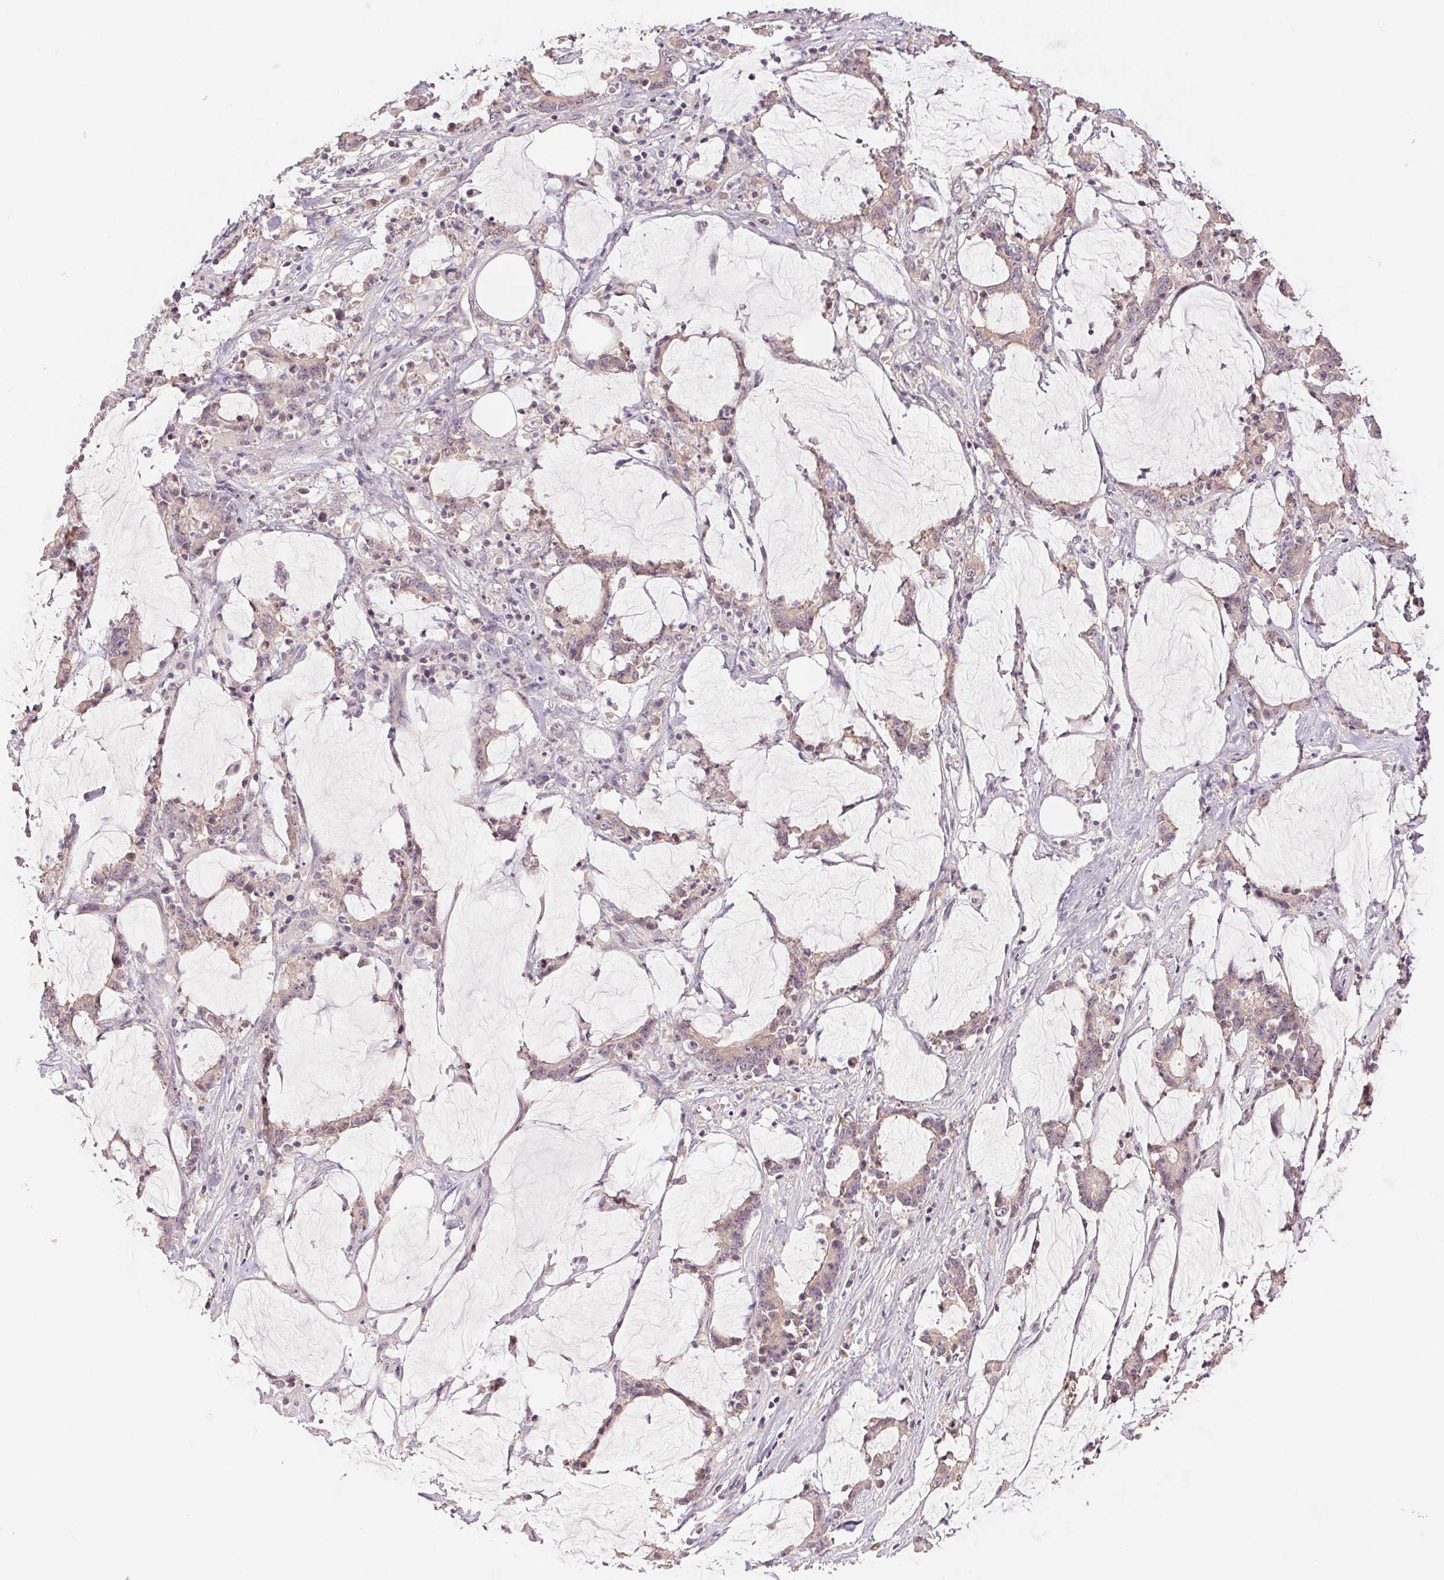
{"staining": {"intensity": "weak", "quantity": "25%-75%", "location": "cytoplasmic/membranous"}, "tissue": "stomach cancer", "cell_type": "Tumor cells", "image_type": "cancer", "snomed": [{"axis": "morphology", "description": "Adenocarcinoma, NOS"}, {"axis": "topography", "description": "Stomach, upper"}], "caption": "Human stomach cancer (adenocarcinoma) stained with a protein marker reveals weak staining in tumor cells.", "gene": "BNIP5", "patient": {"sex": "male", "age": 68}}